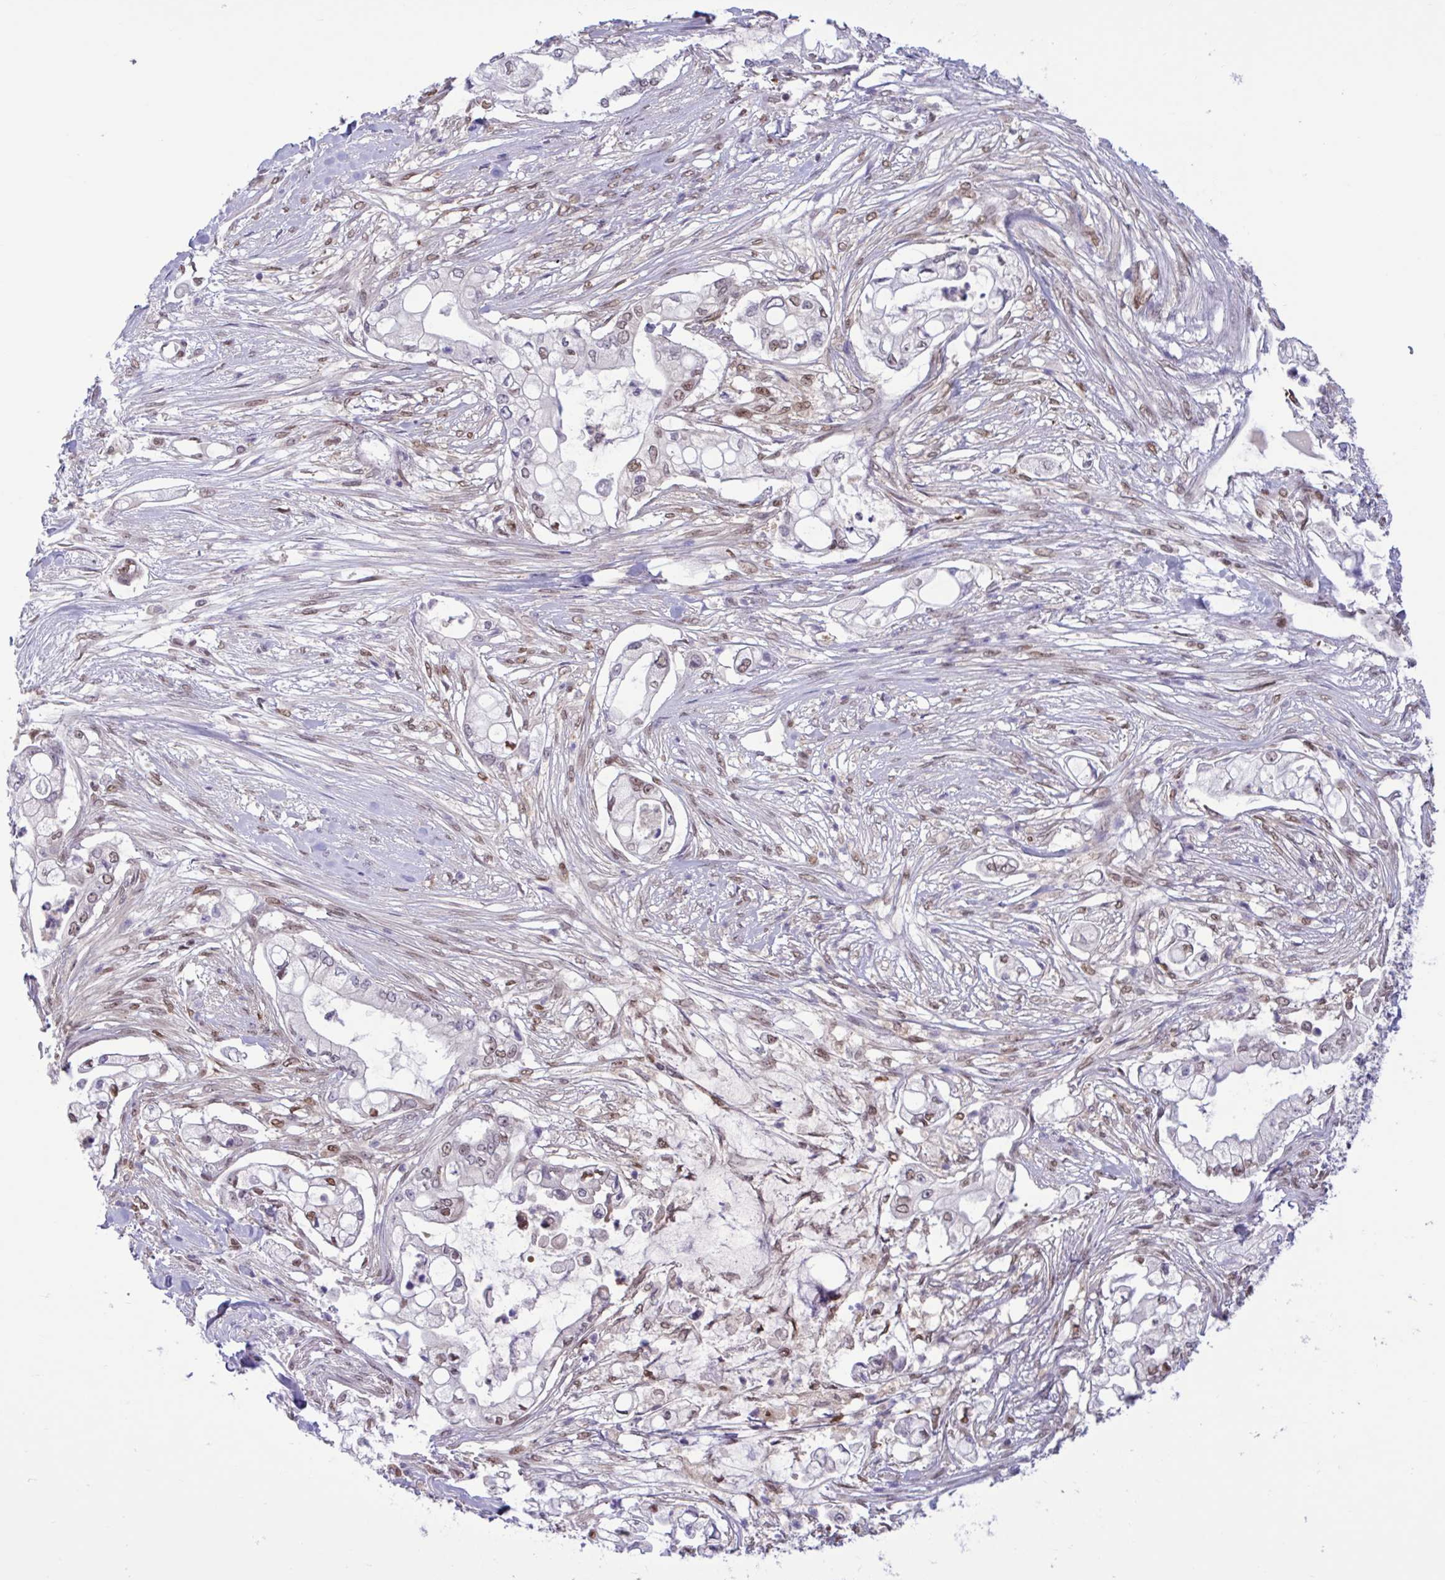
{"staining": {"intensity": "moderate", "quantity": "<25%", "location": "nuclear"}, "tissue": "pancreatic cancer", "cell_type": "Tumor cells", "image_type": "cancer", "snomed": [{"axis": "morphology", "description": "Adenocarcinoma, NOS"}, {"axis": "topography", "description": "Pancreas"}], "caption": "A histopathology image of human pancreatic cancer (adenocarcinoma) stained for a protein reveals moderate nuclear brown staining in tumor cells.", "gene": "RBL1", "patient": {"sex": "female", "age": 69}}